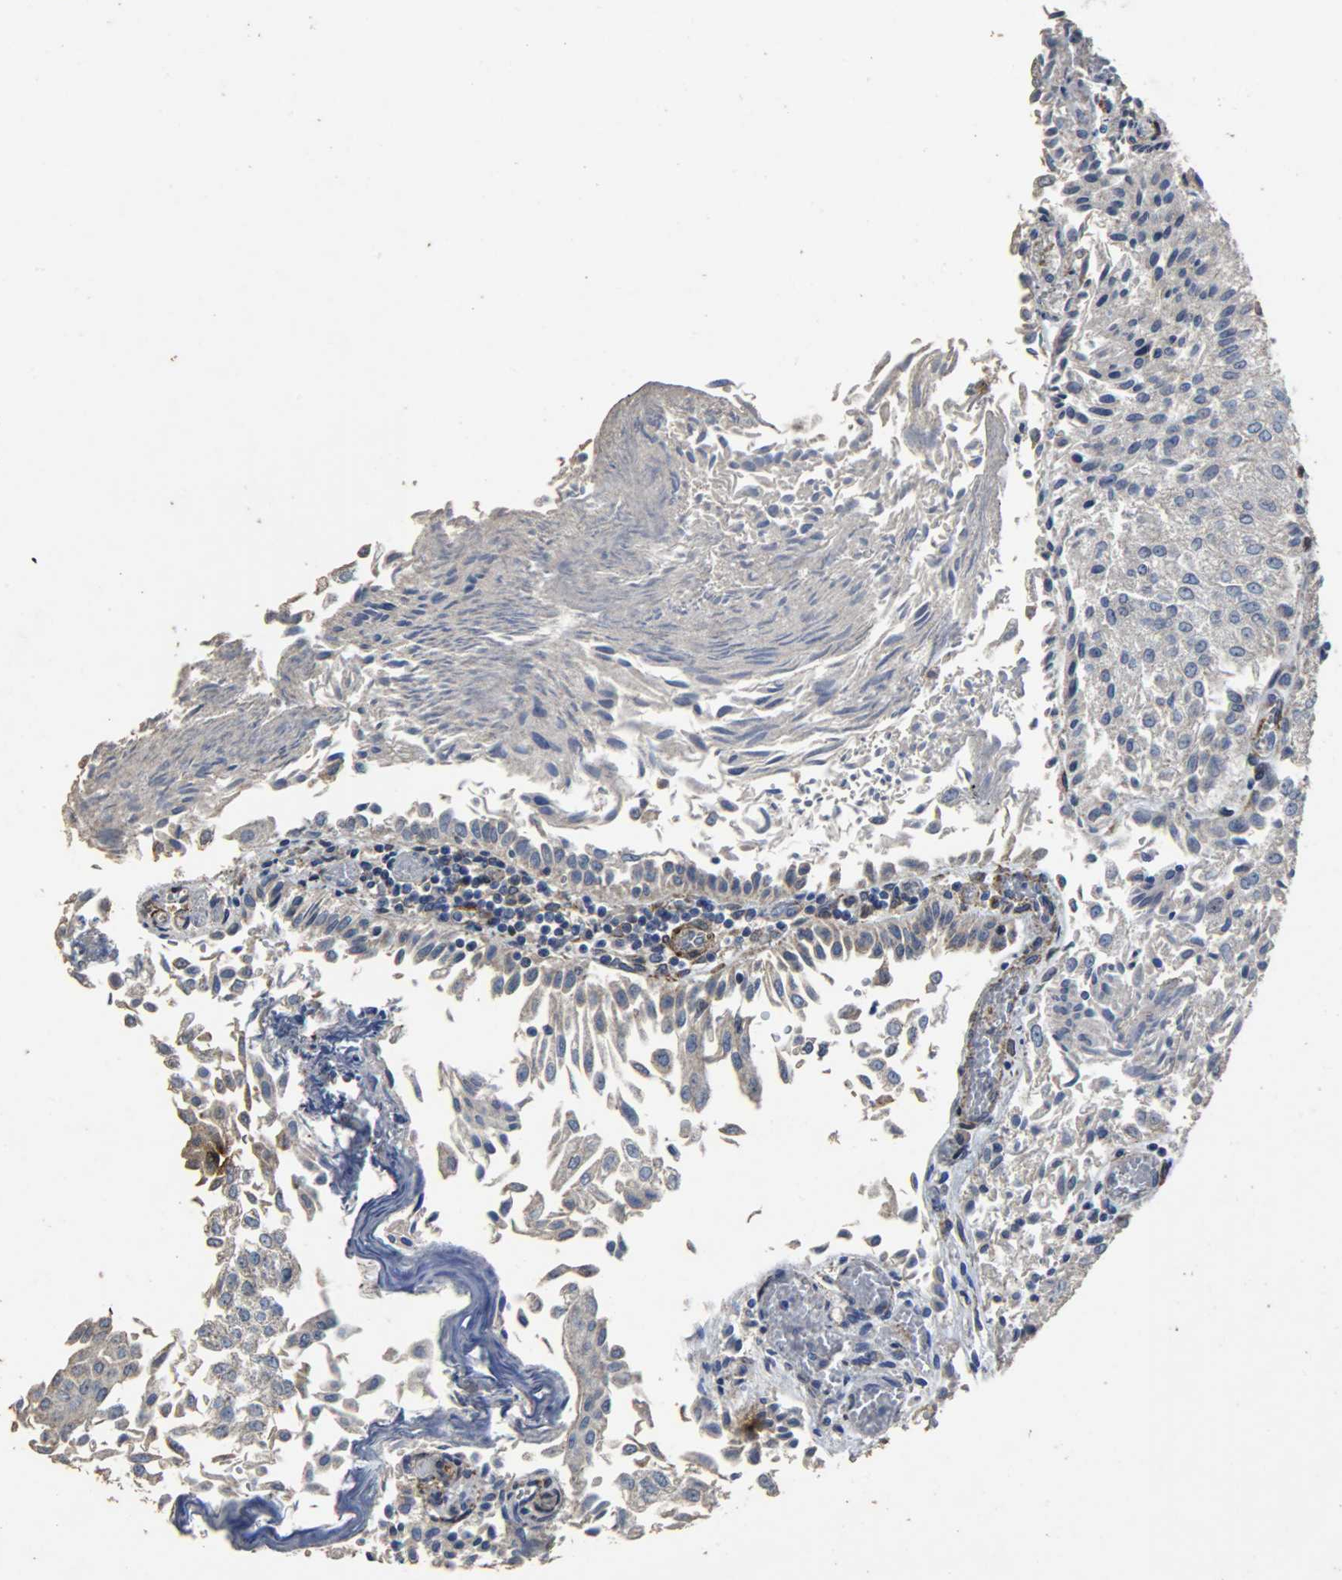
{"staining": {"intensity": "negative", "quantity": "none", "location": "none"}, "tissue": "urothelial cancer", "cell_type": "Tumor cells", "image_type": "cancer", "snomed": [{"axis": "morphology", "description": "Urothelial carcinoma, Low grade"}, {"axis": "topography", "description": "Urinary bladder"}], "caption": "High power microscopy histopathology image of an immunohistochemistry histopathology image of urothelial carcinoma (low-grade), revealing no significant positivity in tumor cells.", "gene": "TPM4", "patient": {"sex": "male", "age": 86}}